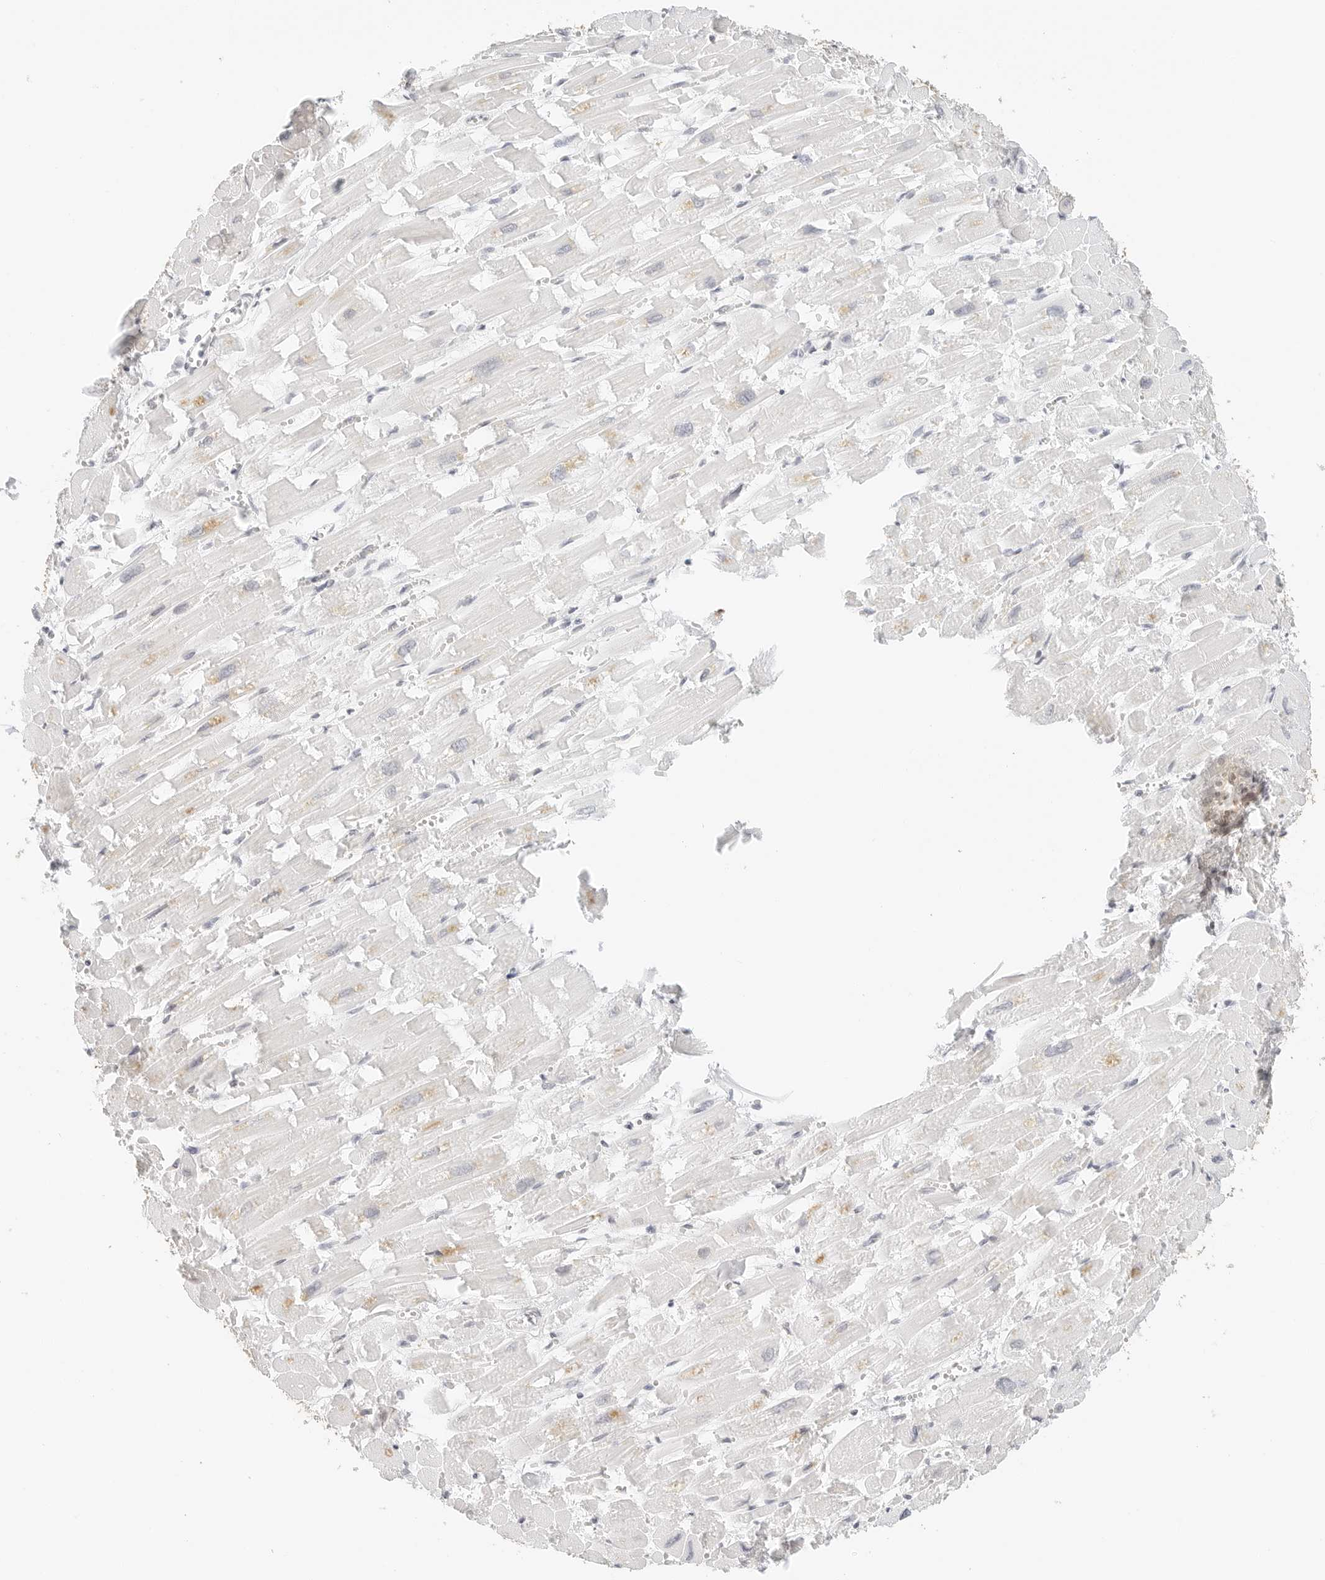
{"staining": {"intensity": "negative", "quantity": "none", "location": "none"}, "tissue": "heart muscle", "cell_type": "Cardiomyocytes", "image_type": "normal", "snomed": [{"axis": "morphology", "description": "Normal tissue, NOS"}, {"axis": "topography", "description": "Heart"}], "caption": "Protein analysis of benign heart muscle reveals no significant staining in cardiomyocytes.", "gene": "NEO1", "patient": {"sex": "male", "age": 54}}